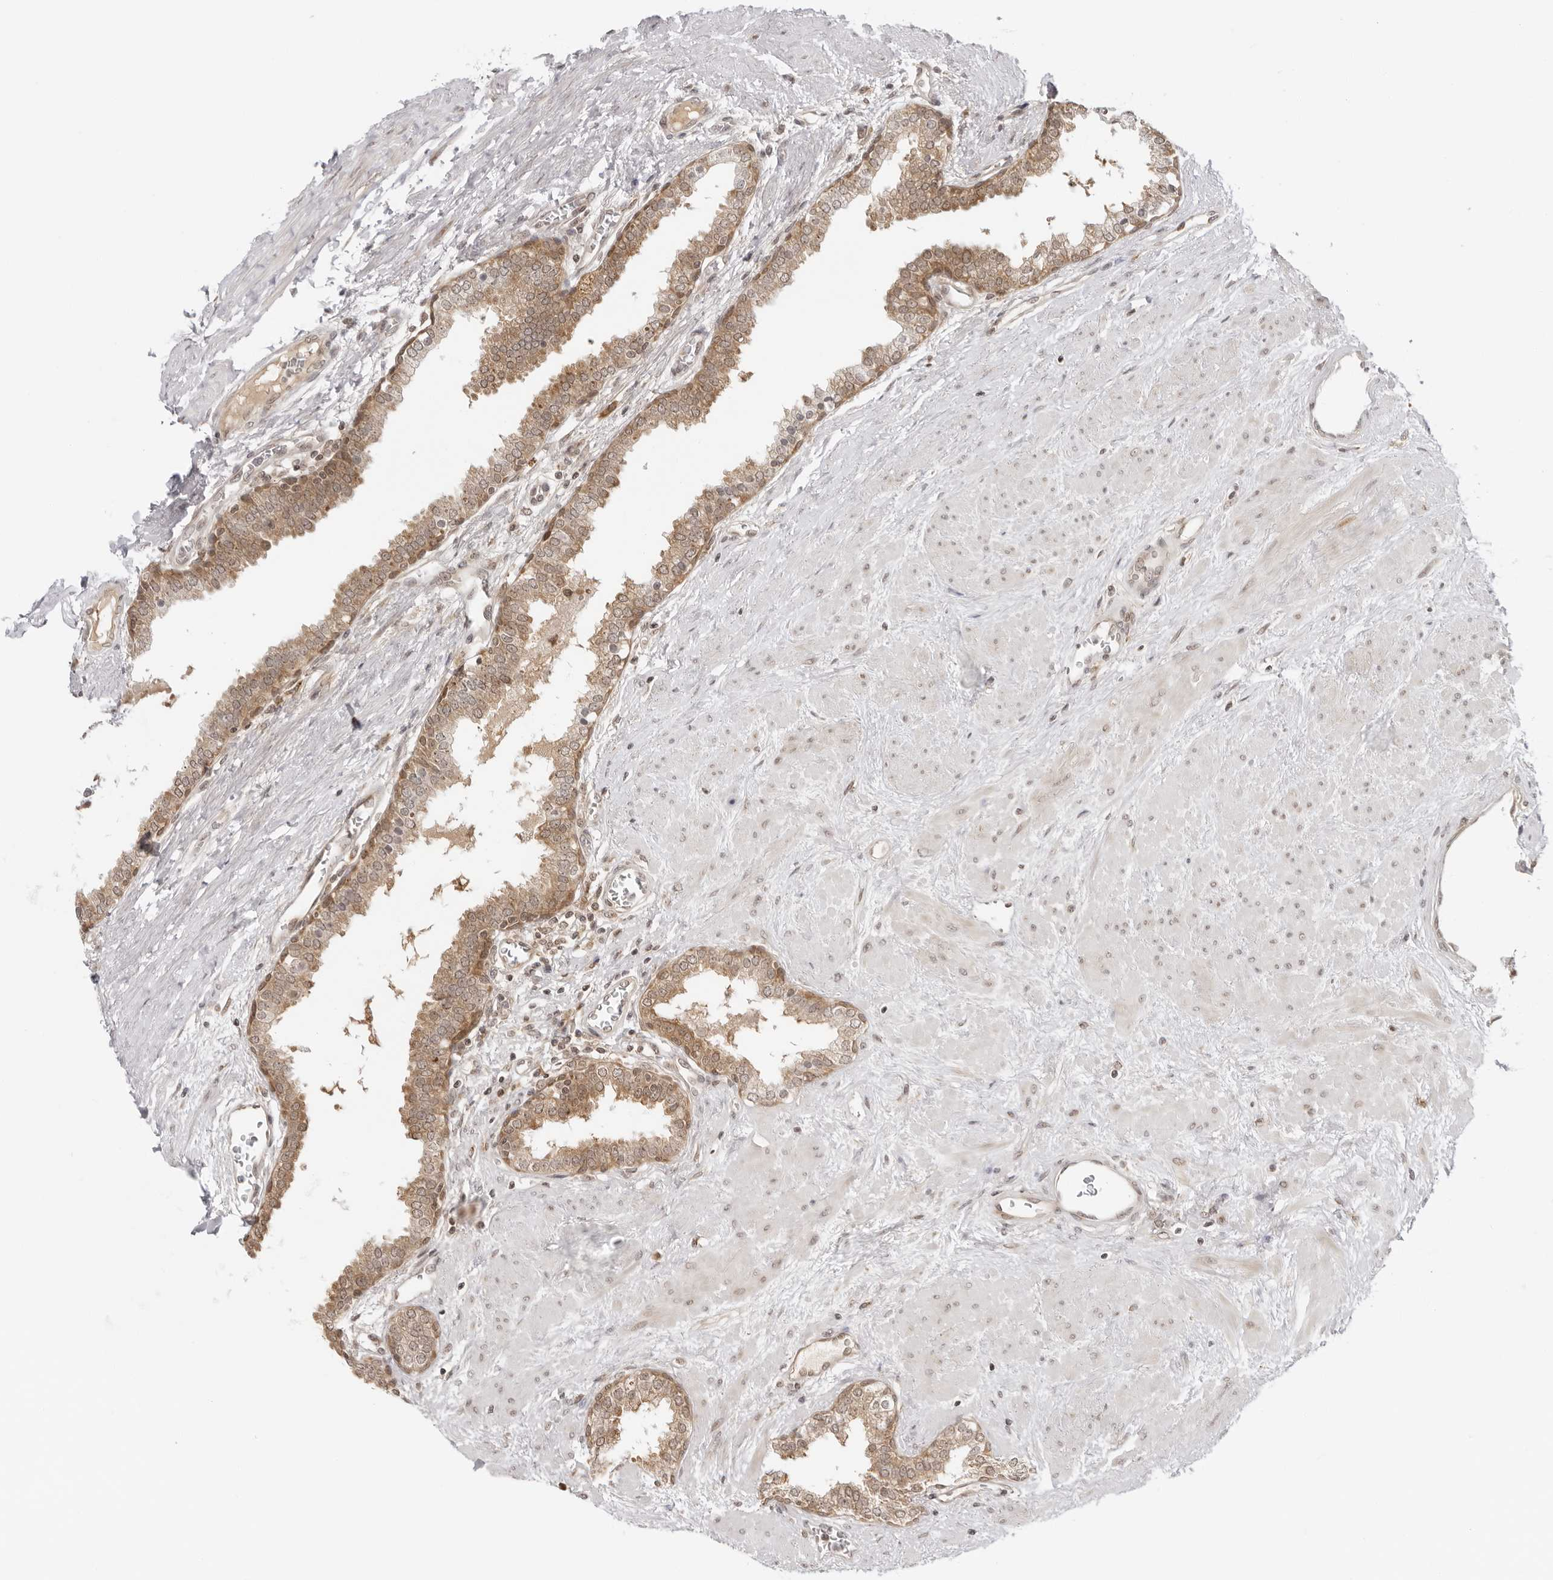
{"staining": {"intensity": "moderate", "quantity": ">75%", "location": "cytoplasmic/membranous"}, "tissue": "prostate", "cell_type": "Glandular cells", "image_type": "normal", "snomed": [{"axis": "morphology", "description": "Normal tissue, NOS"}, {"axis": "topography", "description": "Prostate"}], "caption": "Moderate cytoplasmic/membranous positivity is seen in about >75% of glandular cells in unremarkable prostate.", "gene": "PRRC2C", "patient": {"sex": "male", "age": 51}}